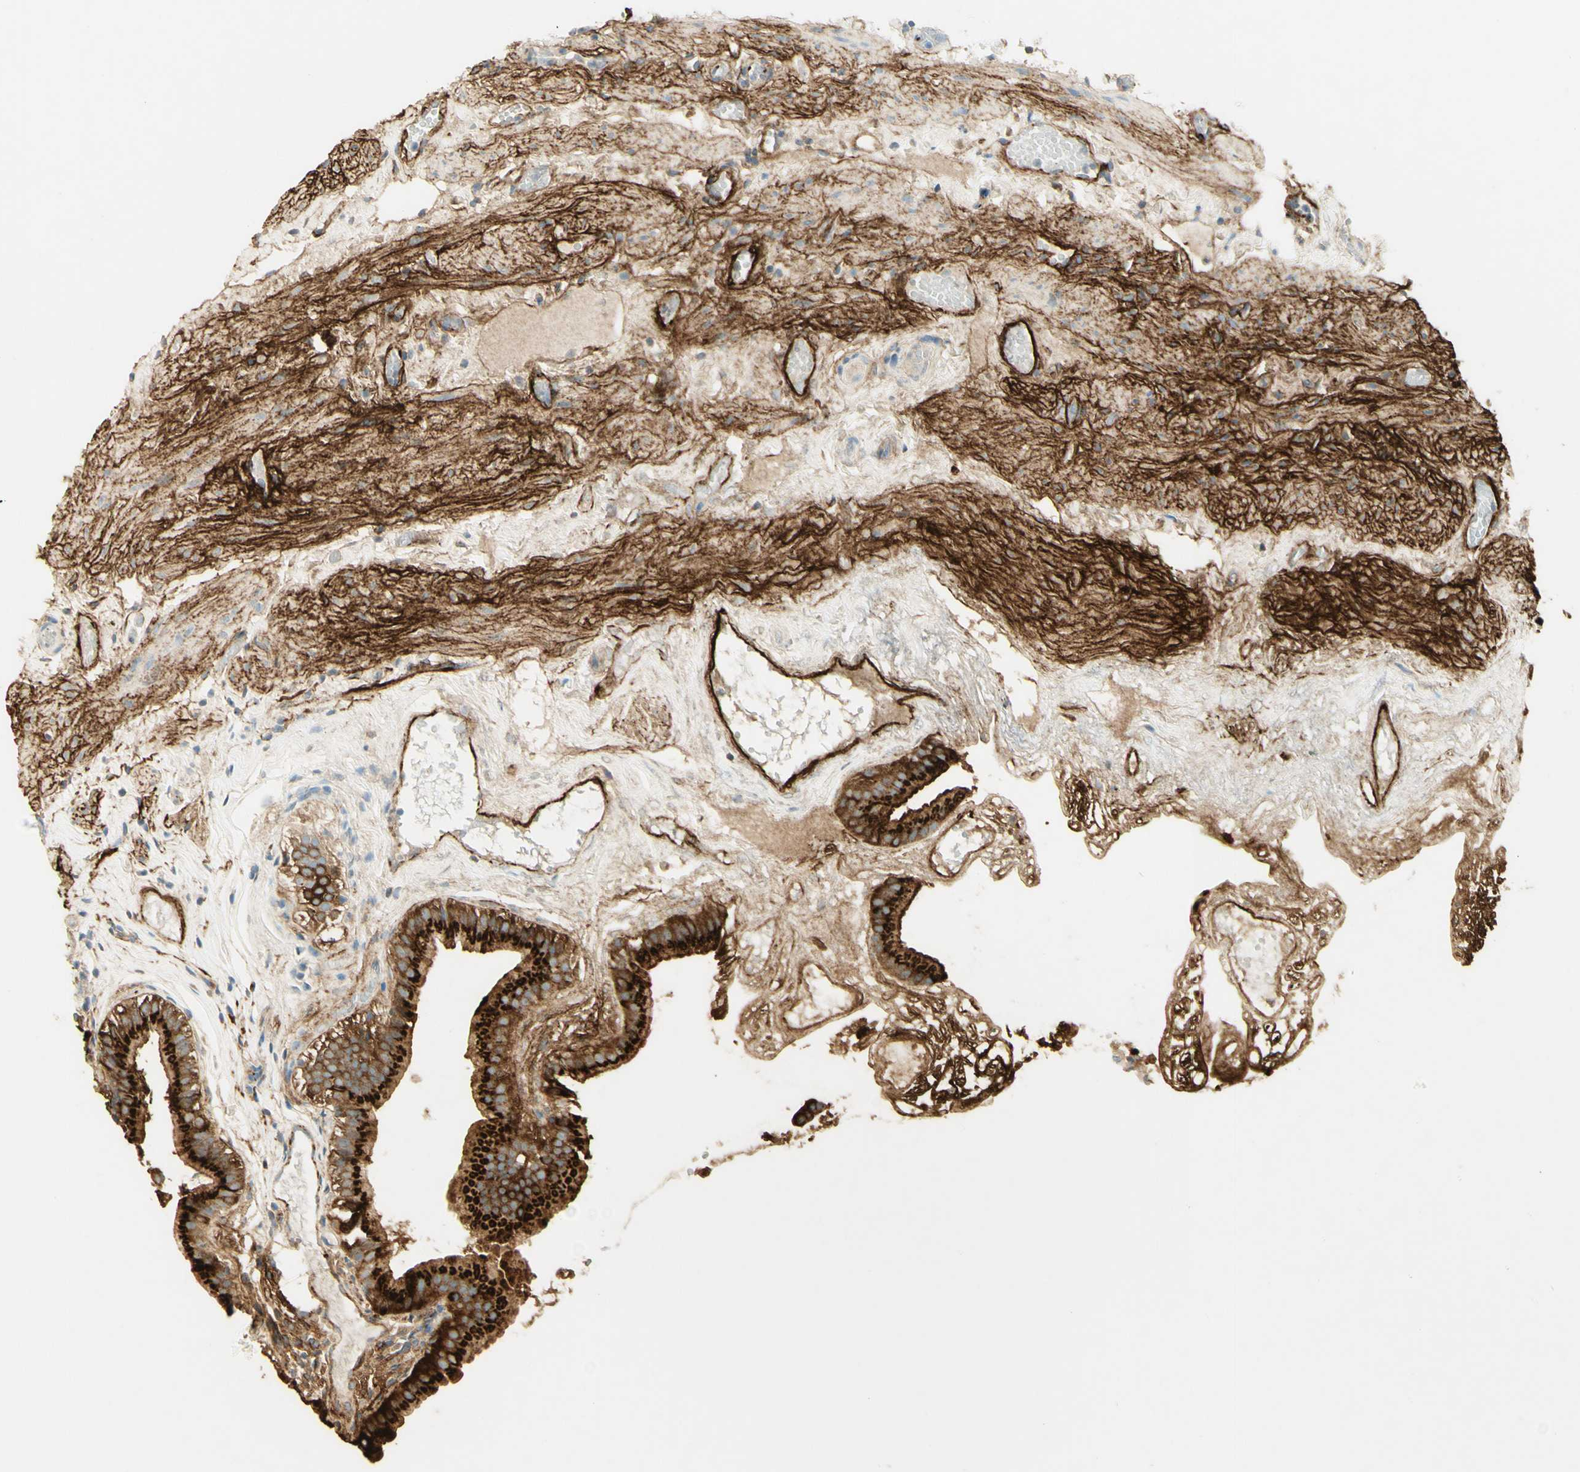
{"staining": {"intensity": "strong", "quantity": ">75%", "location": "cytoplasmic/membranous"}, "tissue": "gallbladder", "cell_type": "Glandular cells", "image_type": "normal", "snomed": [{"axis": "morphology", "description": "Normal tissue, NOS"}, {"axis": "topography", "description": "Gallbladder"}], "caption": "Immunohistochemistry (IHC) of benign human gallbladder displays high levels of strong cytoplasmic/membranous positivity in about >75% of glandular cells.", "gene": "TNN", "patient": {"sex": "female", "age": 26}}